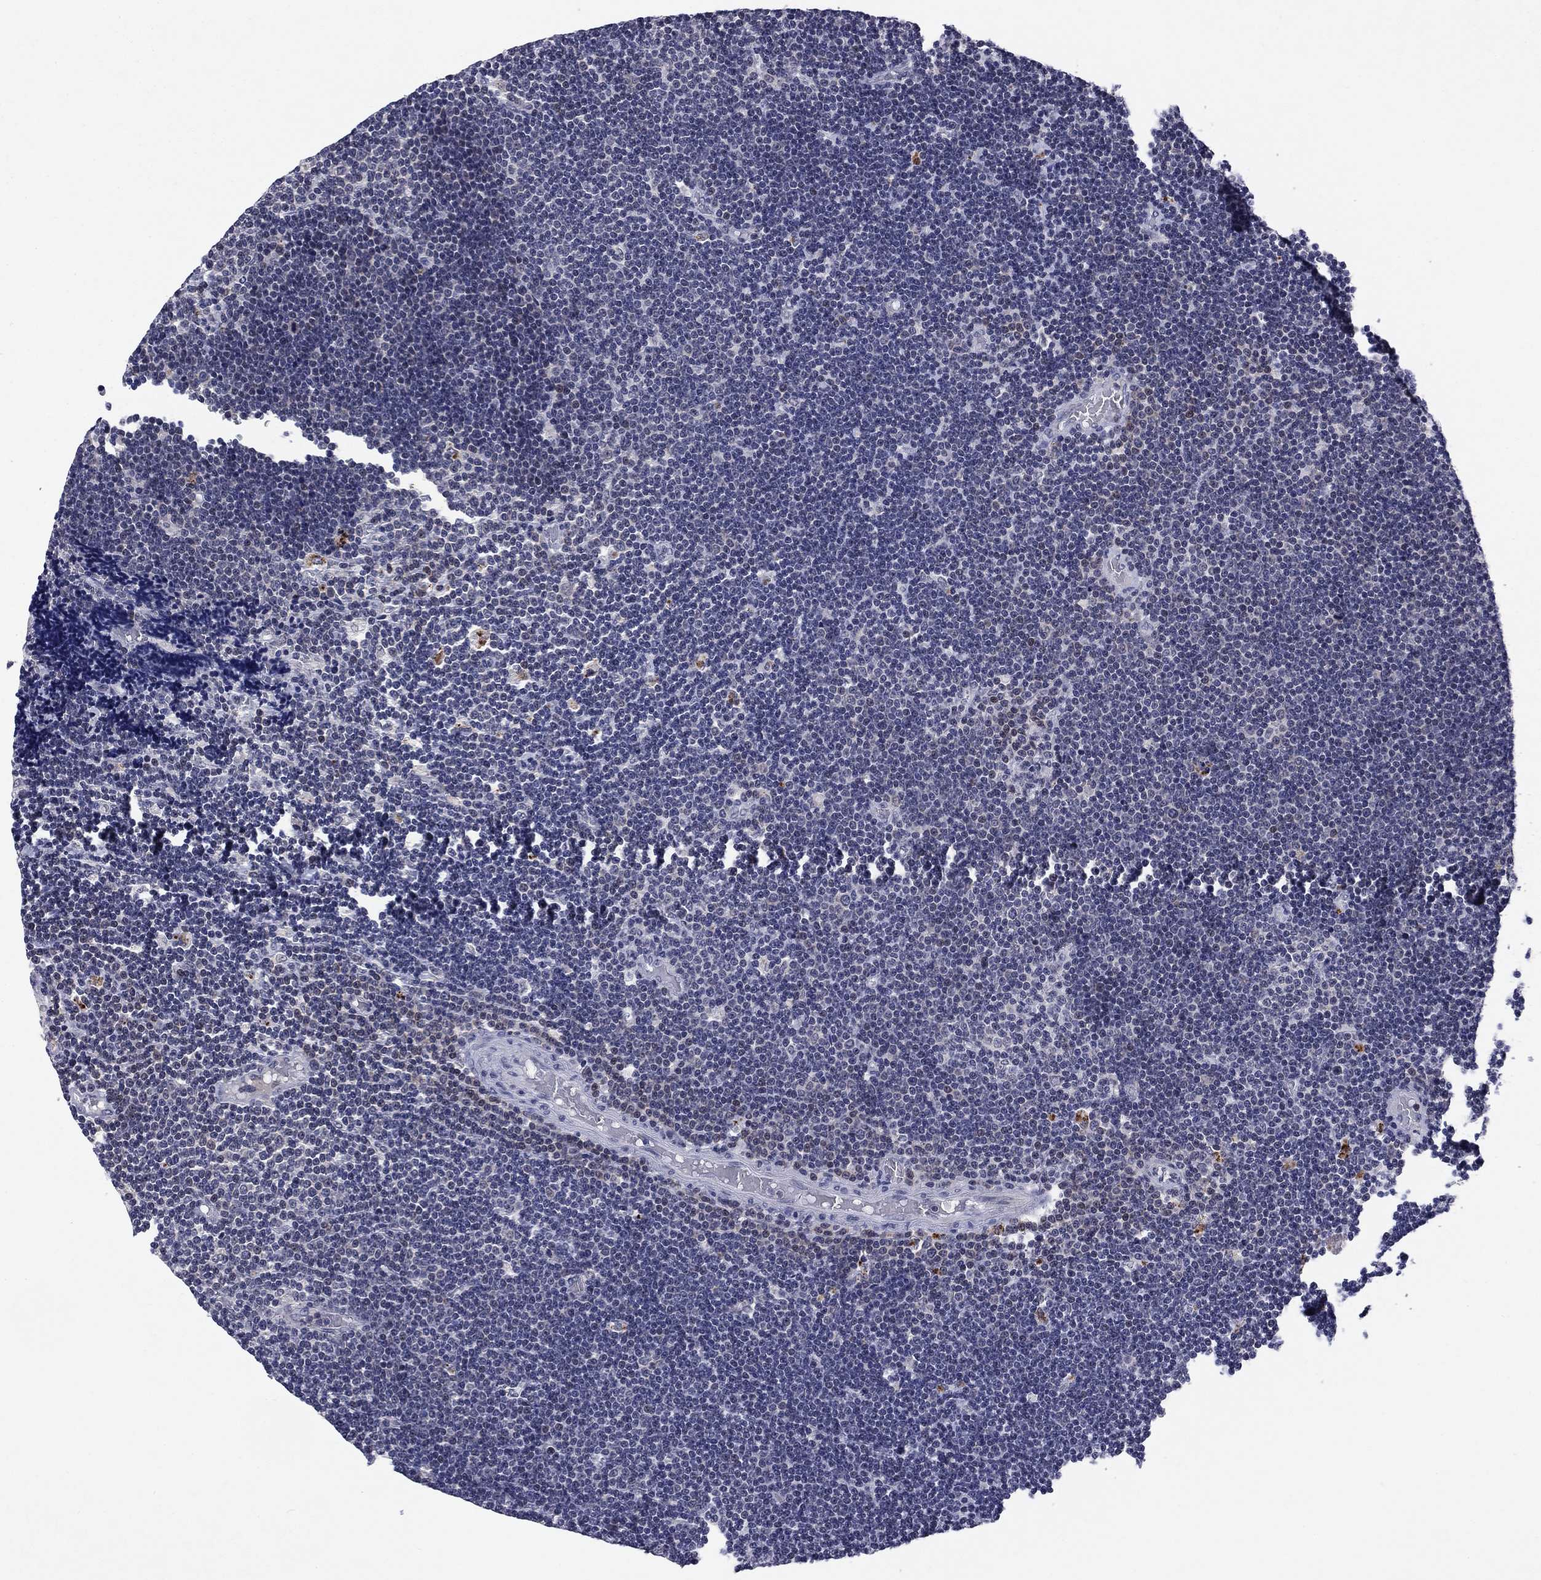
{"staining": {"intensity": "negative", "quantity": "none", "location": "none"}, "tissue": "lymphoma", "cell_type": "Tumor cells", "image_type": "cancer", "snomed": [{"axis": "morphology", "description": "Malignant lymphoma, non-Hodgkin's type, Low grade"}, {"axis": "topography", "description": "Brain"}], "caption": "The histopathology image demonstrates no significant positivity in tumor cells of malignant lymphoma, non-Hodgkin's type (low-grade). Nuclei are stained in blue.", "gene": "ECM1", "patient": {"sex": "female", "age": 66}}